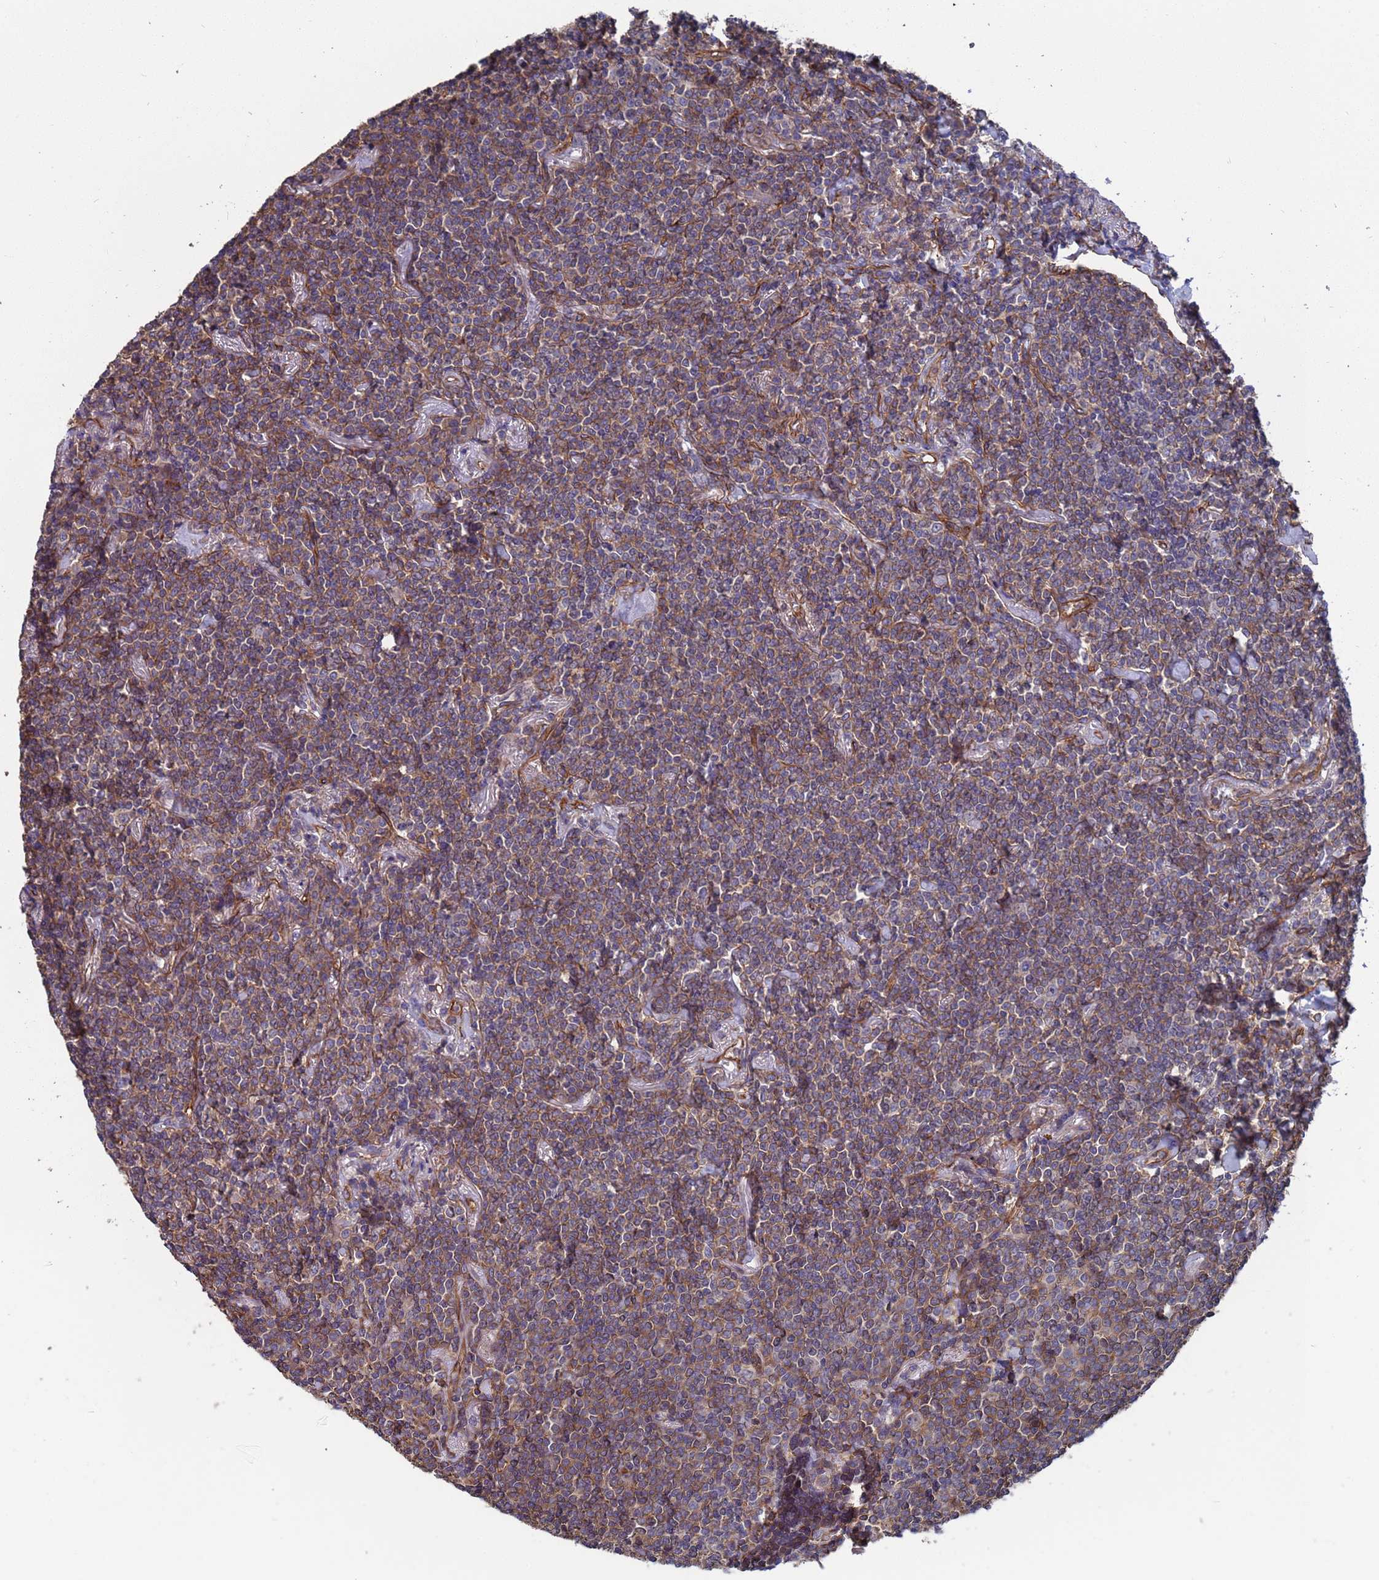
{"staining": {"intensity": "weak", "quantity": ">75%", "location": "cytoplasmic/membranous"}, "tissue": "lymphoma", "cell_type": "Tumor cells", "image_type": "cancer", "snomed": [{"axis": "morphology", "description": "Malignant lymphoma, non-Hodgkin's type, Low grade"}, {"axis": "topography", "description": "Lung"}], "caption": "Brown immunohistochemical staining in lymphoma shows weak cytoplasmic/membranous staining in approximately >75% of tumor cells.", "gene": "NDUFAF6", "patient": {"sex": "female", "age": 71}}